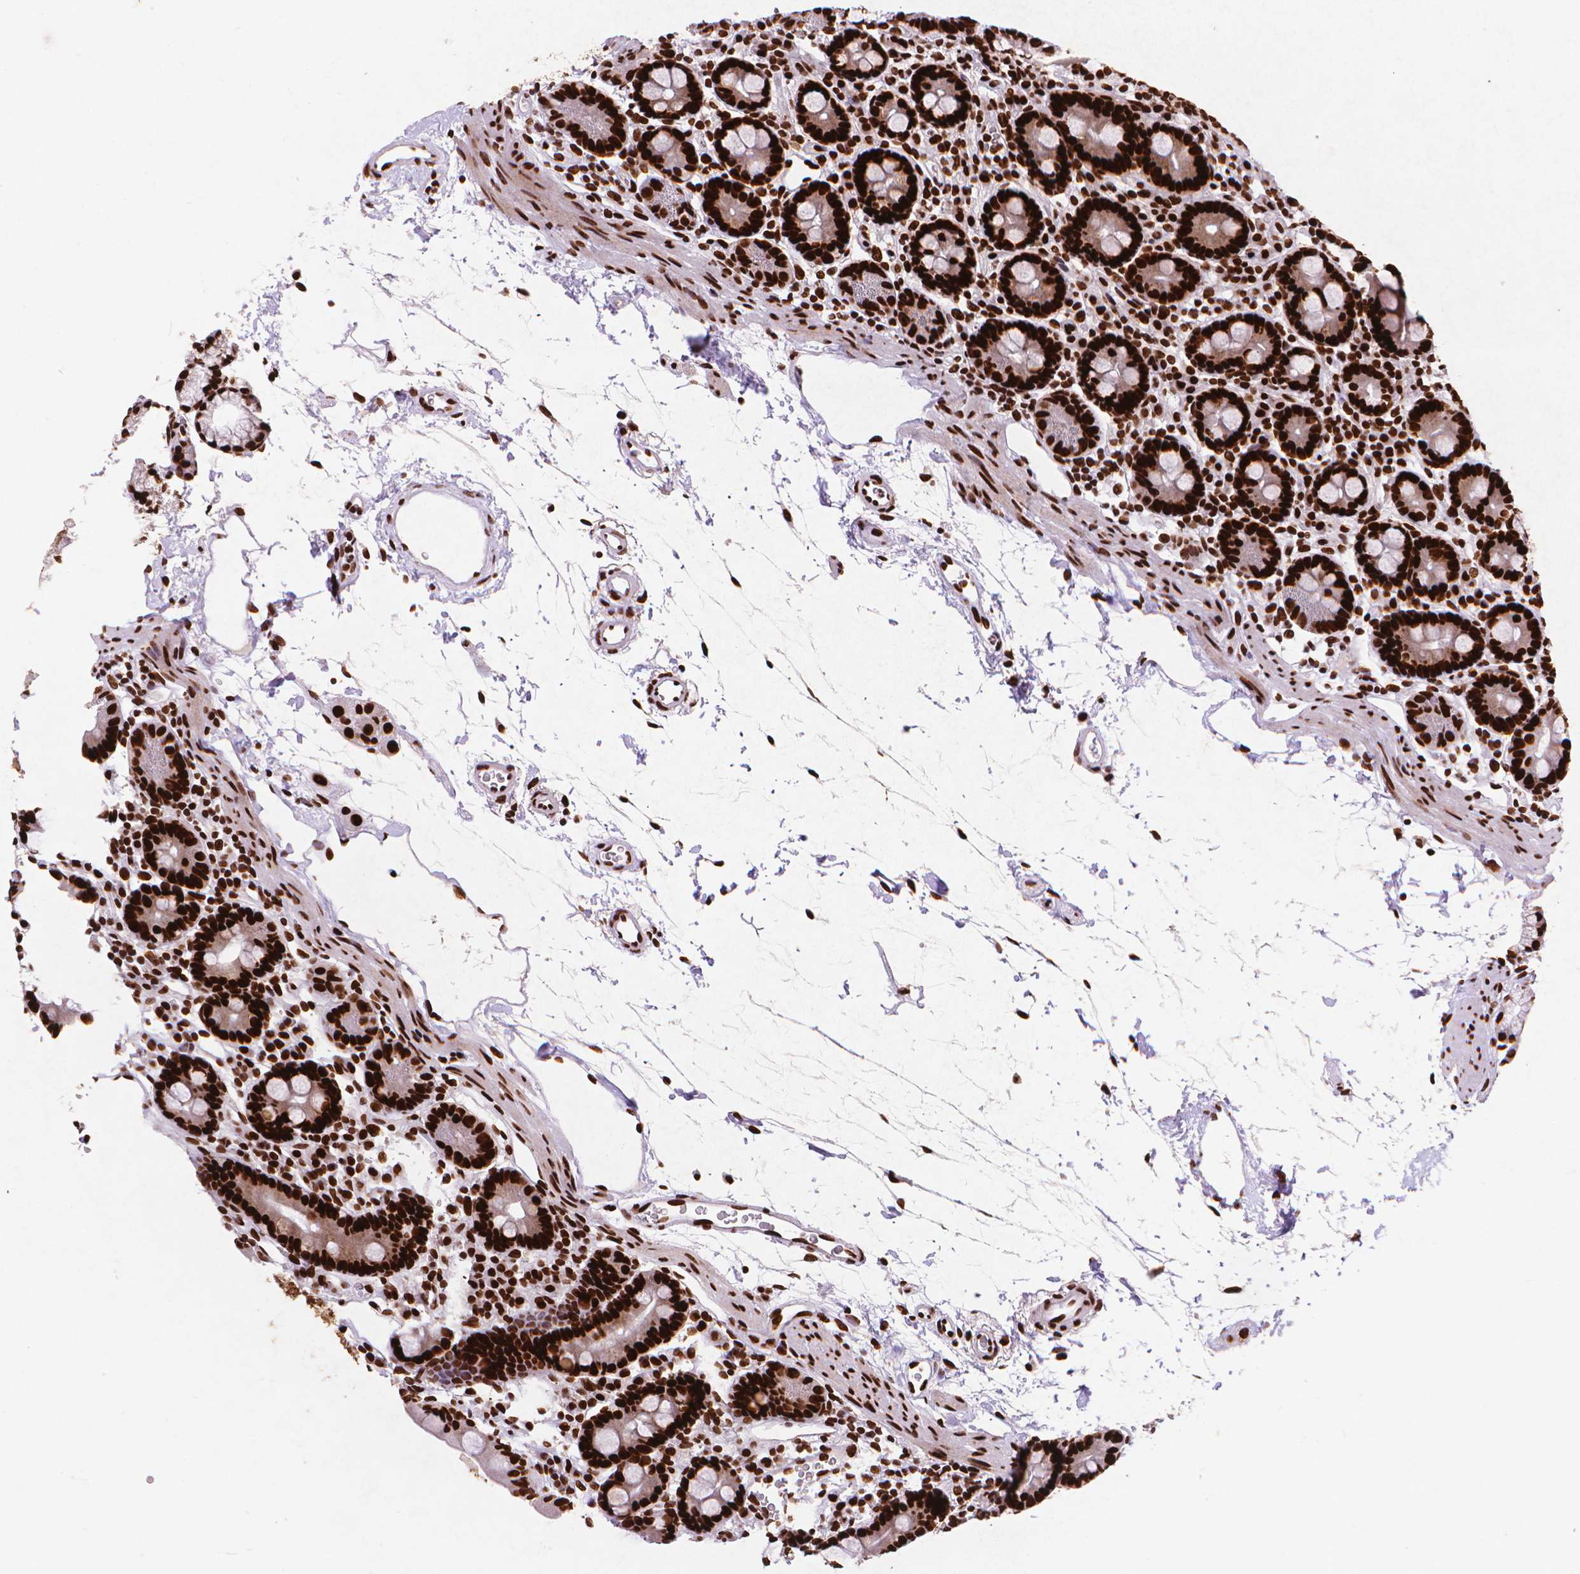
{"staining": {"intensity": "strong", "quantity": ">75%", "location": "cytoplasmic/membranous,nuclear"}, "tissue": "duodenum", "cell_type": "Glandular cells", "image_type": "normal", "snomed": [{"axis": "morphology", "description": "Normal tissue, NOS"}, {"axis": "topography", "description": "Duodenum"}], "caption": "Duodenum stained with a brown dye exhibits strong cytoplasmic/membranous,nuclear positive positivity in about >75% of glandular cells.", "gene": "CITED2", "patient": {"sex": "male", "age": 59}}